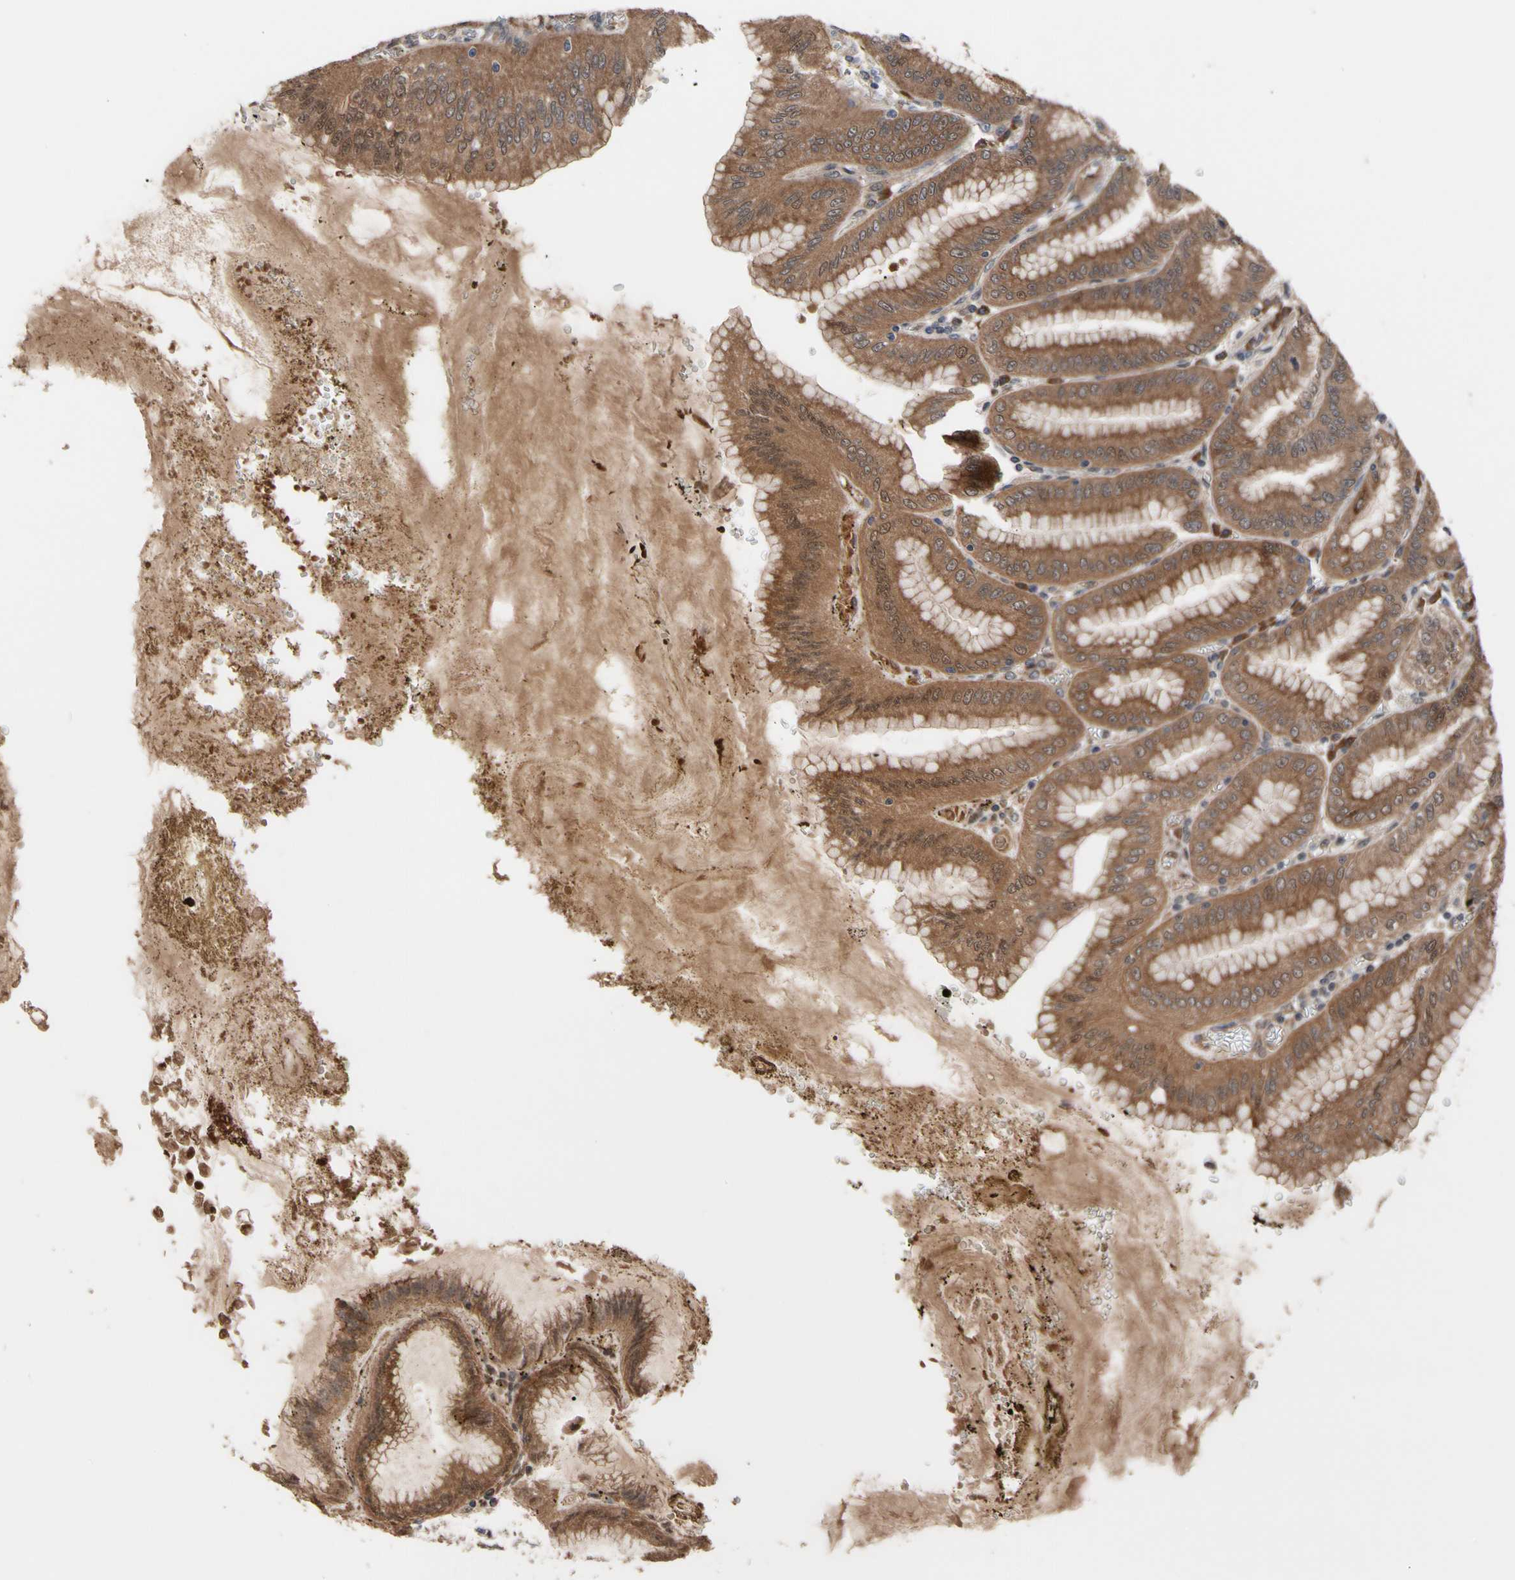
{"staining": {"intensity": "moderate", "quantity": ">75%", "location": "cytoplasmic/membranous"}, "tissue": "stomach", "cell_type": "Glandular cells", "image_type": "normal", "snomed": [{"axis": "morphology", "description": "Normal tissue, NOS"}, {"axis": "topography", "description": "Stomach, lower"}], "caption": "Human stomach stained for a protein (brown) demonstrates moderate cytoplasmic/membranous positive positivity in approximately >75% of glandular cells.", "gene": "CYTIP", "patient": {"sex": "male", "age": 71}}